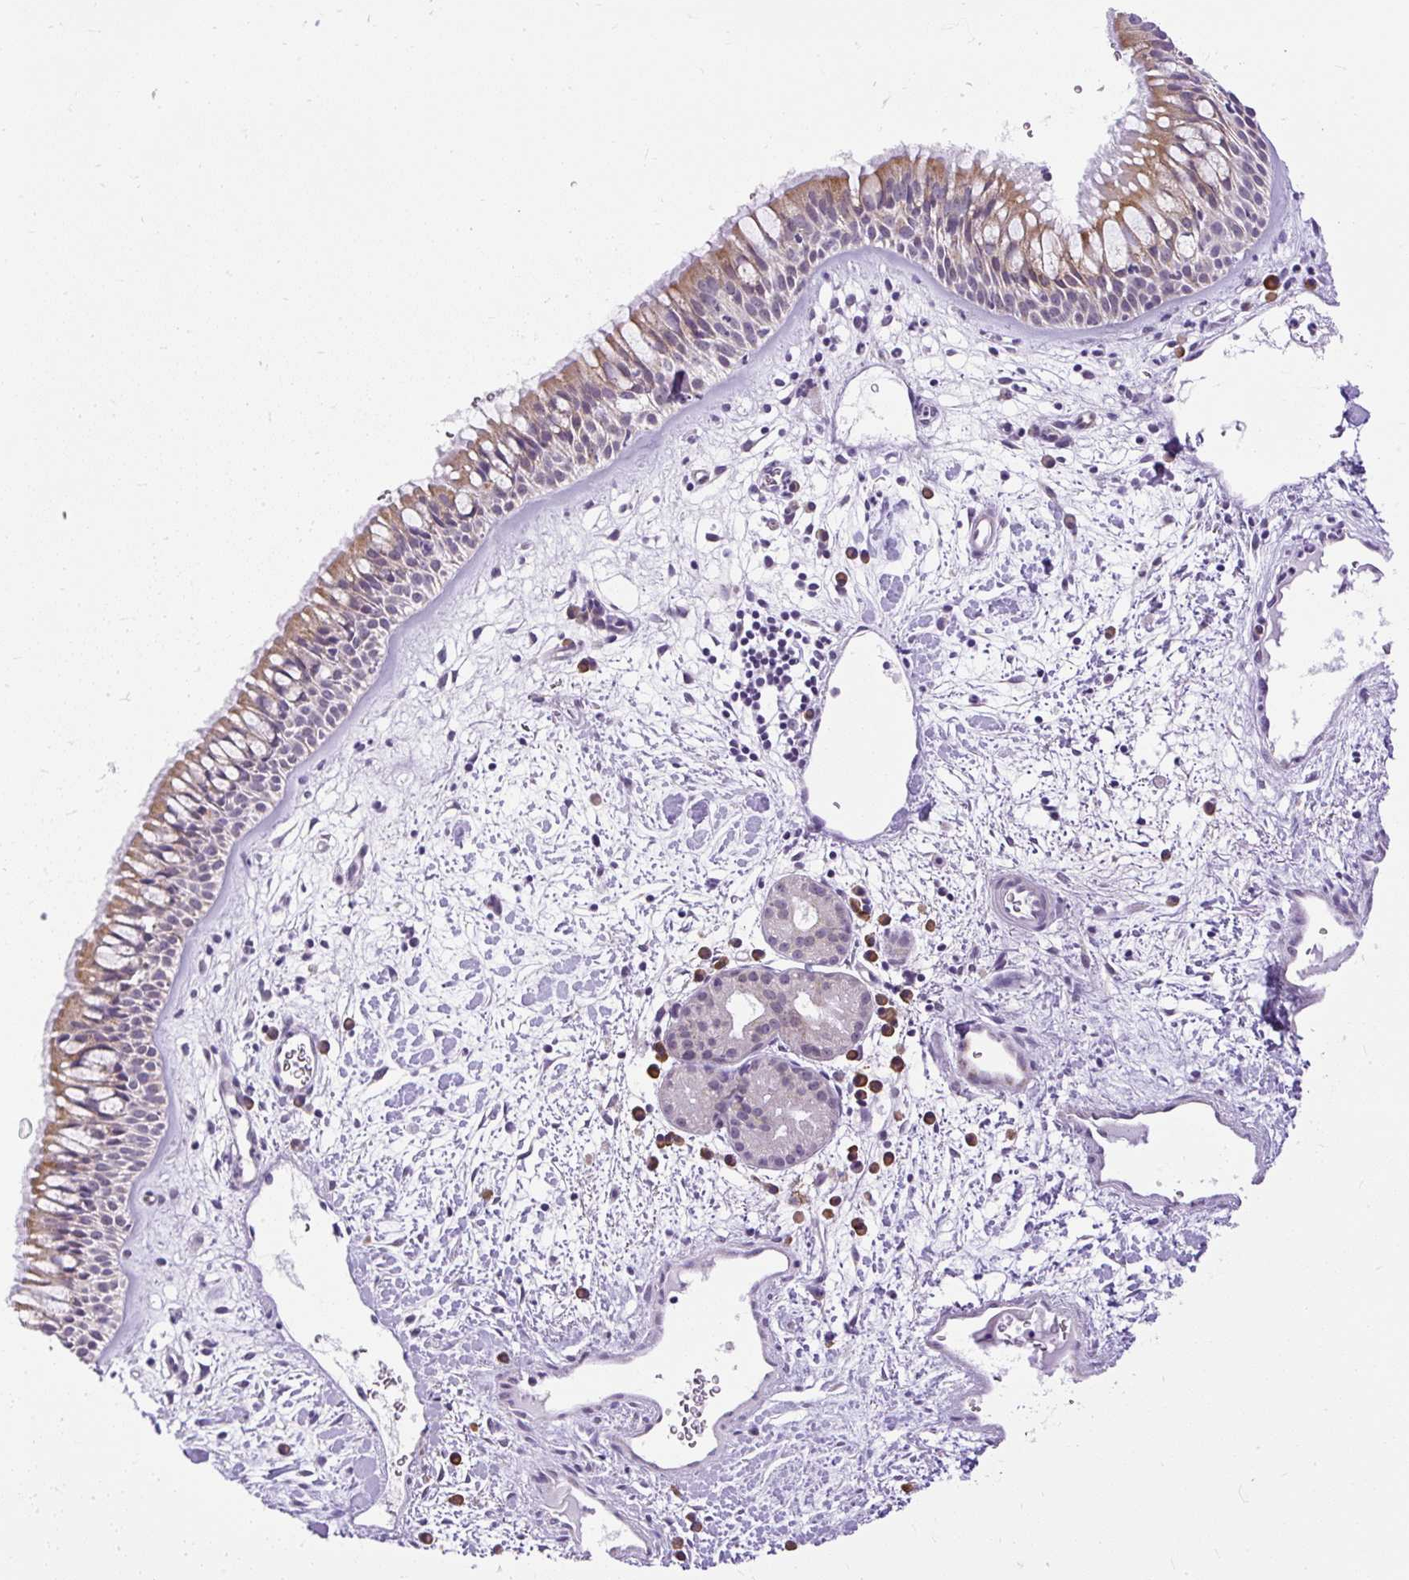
{"staining": {"intensity": "strong", "quantity": "25%-75%", "location": "cytoplasmic/membranous"}, "tissue": "nasopharynx", "cell_type": "Respiratory epithelial cells", "image_type": "normal", "snomed": [{"axis": "morphology", "description": "Normal tissue, NOS"}, {"axis": "topography", "description": "Nasopharynx"}], "caption": "Human nasopharynx stained with a brown dye shows strong cytoplasmic/membranous positive staining in about 25%-75% of respiratory epithelial cells.", "gene": "SYBU", "patient": {"sex": "male", "age": 65}}